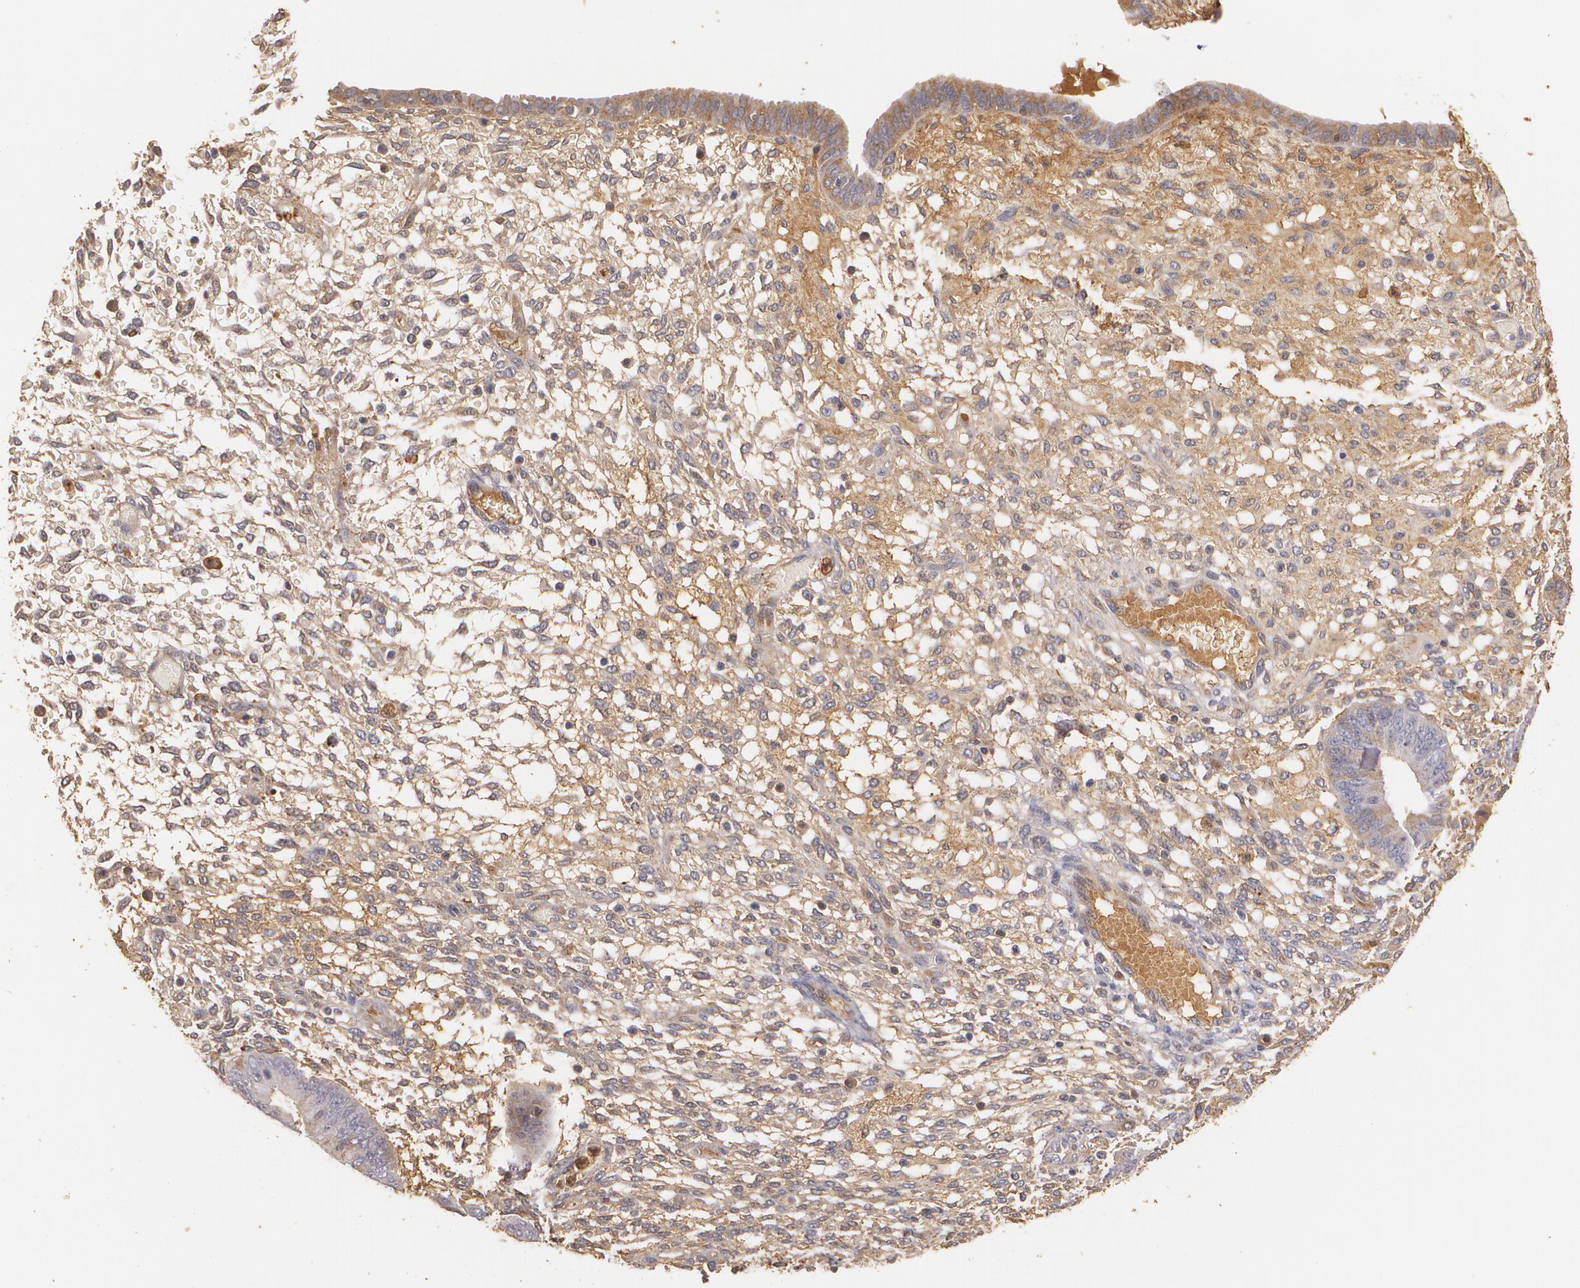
{"staining": {"intensity": "moderate", "quantity": "25%-75%", "location": "cytoplasmic/membranous"}, "tissue": "endometrium", "cell_type": "Cells in endometrial stroma", "image_type": "normal", "snomed": [{"axis": "morphology", "description": "Normal tissue, NOS"}, {"axis": "topography", "description": "Endometrium"}], "caption": "Moderate cytoplasmic/membranous staining for a protein is identified in about 25%-75% of cells in endometrial stroma of normal endometrium using IHC.", "gene": "PTS", "patient": {"sex": "female", "age": 42}}